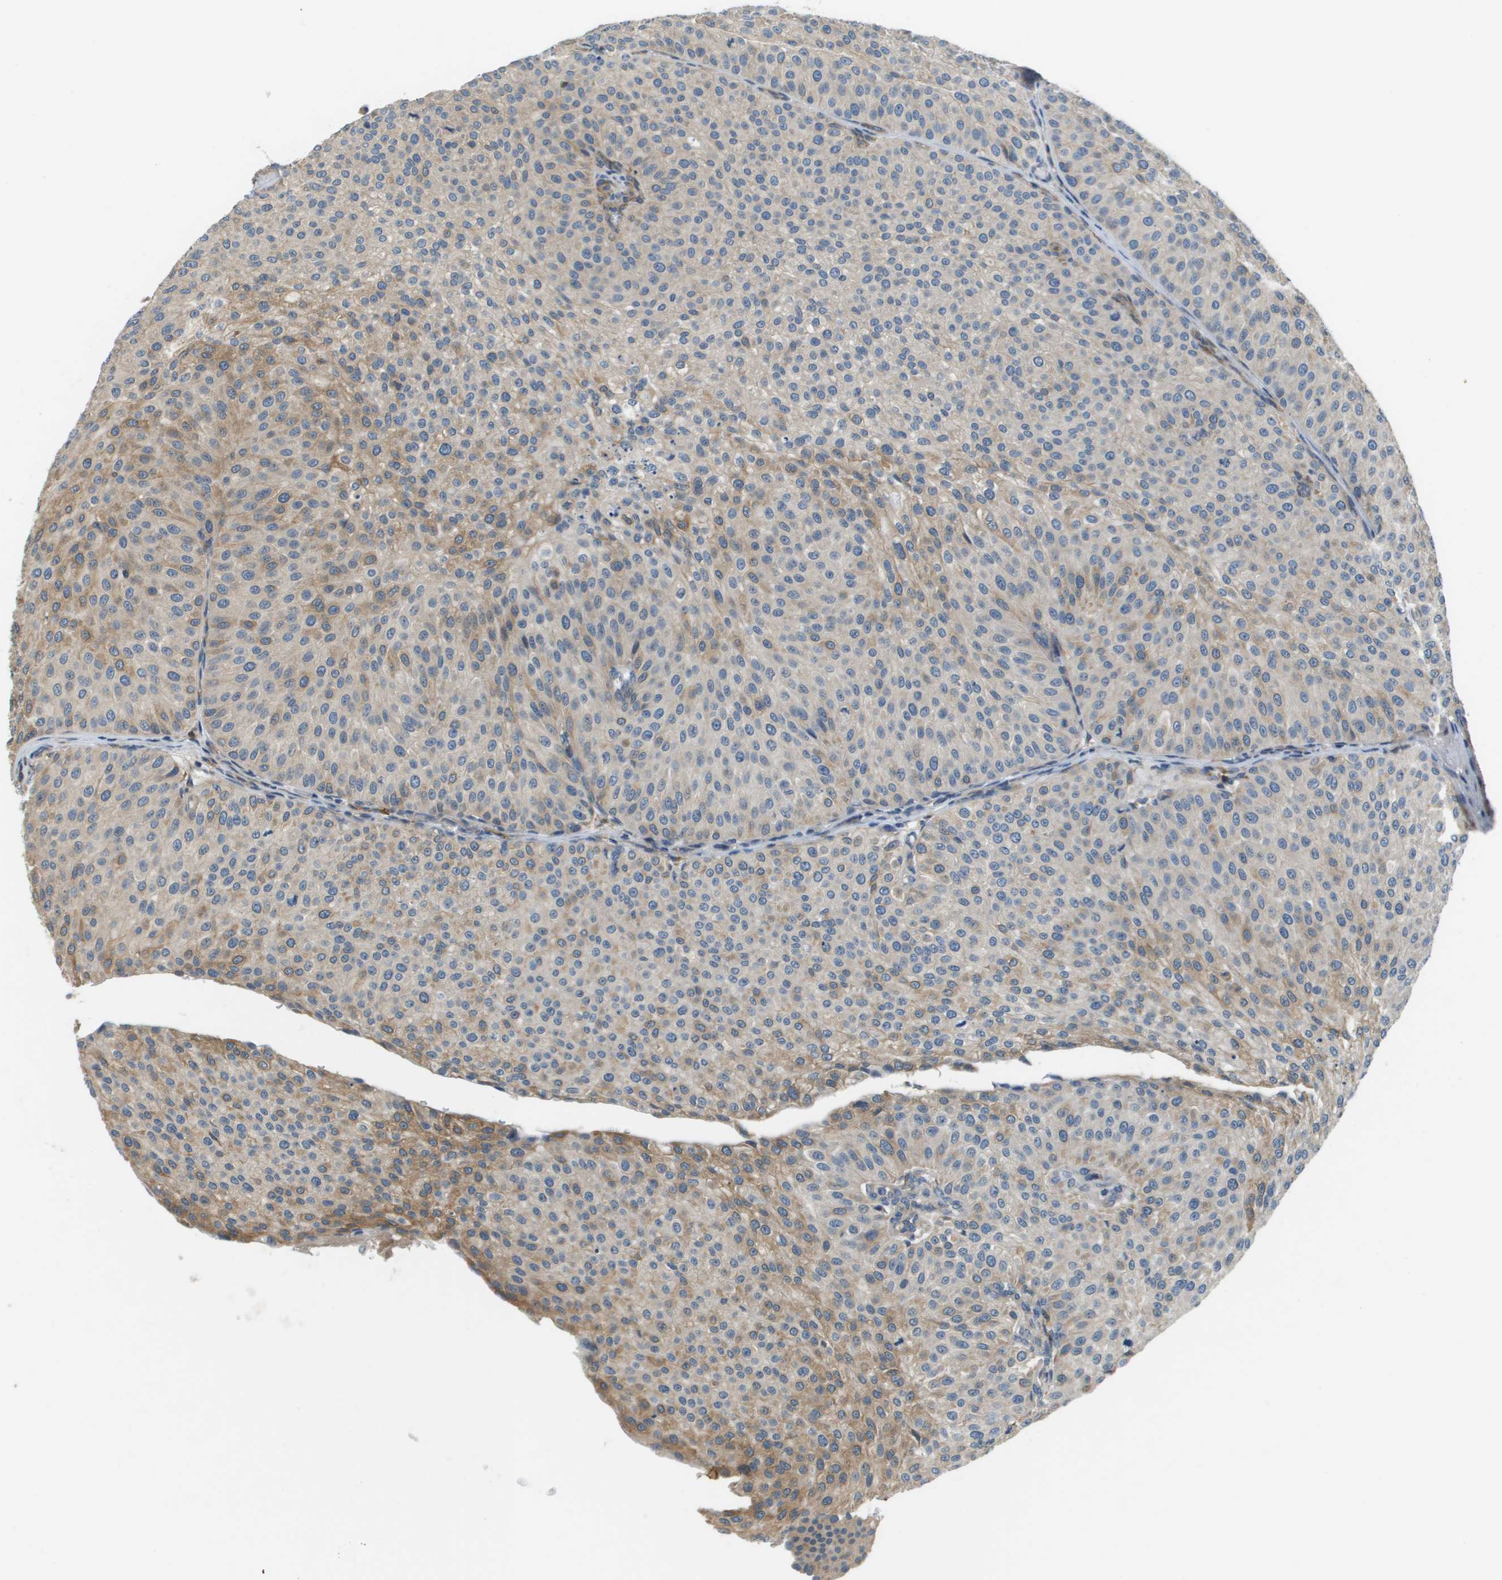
{"staining": {"intensity": "weak", "quantity": "25%-75%", "location": "cytoplasmic/membranous"}, "tissue": "urothelial cancer", "cell_type": "Tumor cells", "image_type": "cancer", "snomed": [{"axis": "morphology", "description": "Urothelial carcinoma, Low grade"}, {"axis": "topography", "description": "Smooth muscle"}, {"axis": "topography", "description": "Urinary bladder"}], "caption": "Immunohistochemistry of urothelial cancer reveals low levels of weak cytoplasmic/membranous expression in approximately 25%-75% of tumor cells.", "gene": "SAMSN1", "patient": {"sex": "male", "age": 60}}